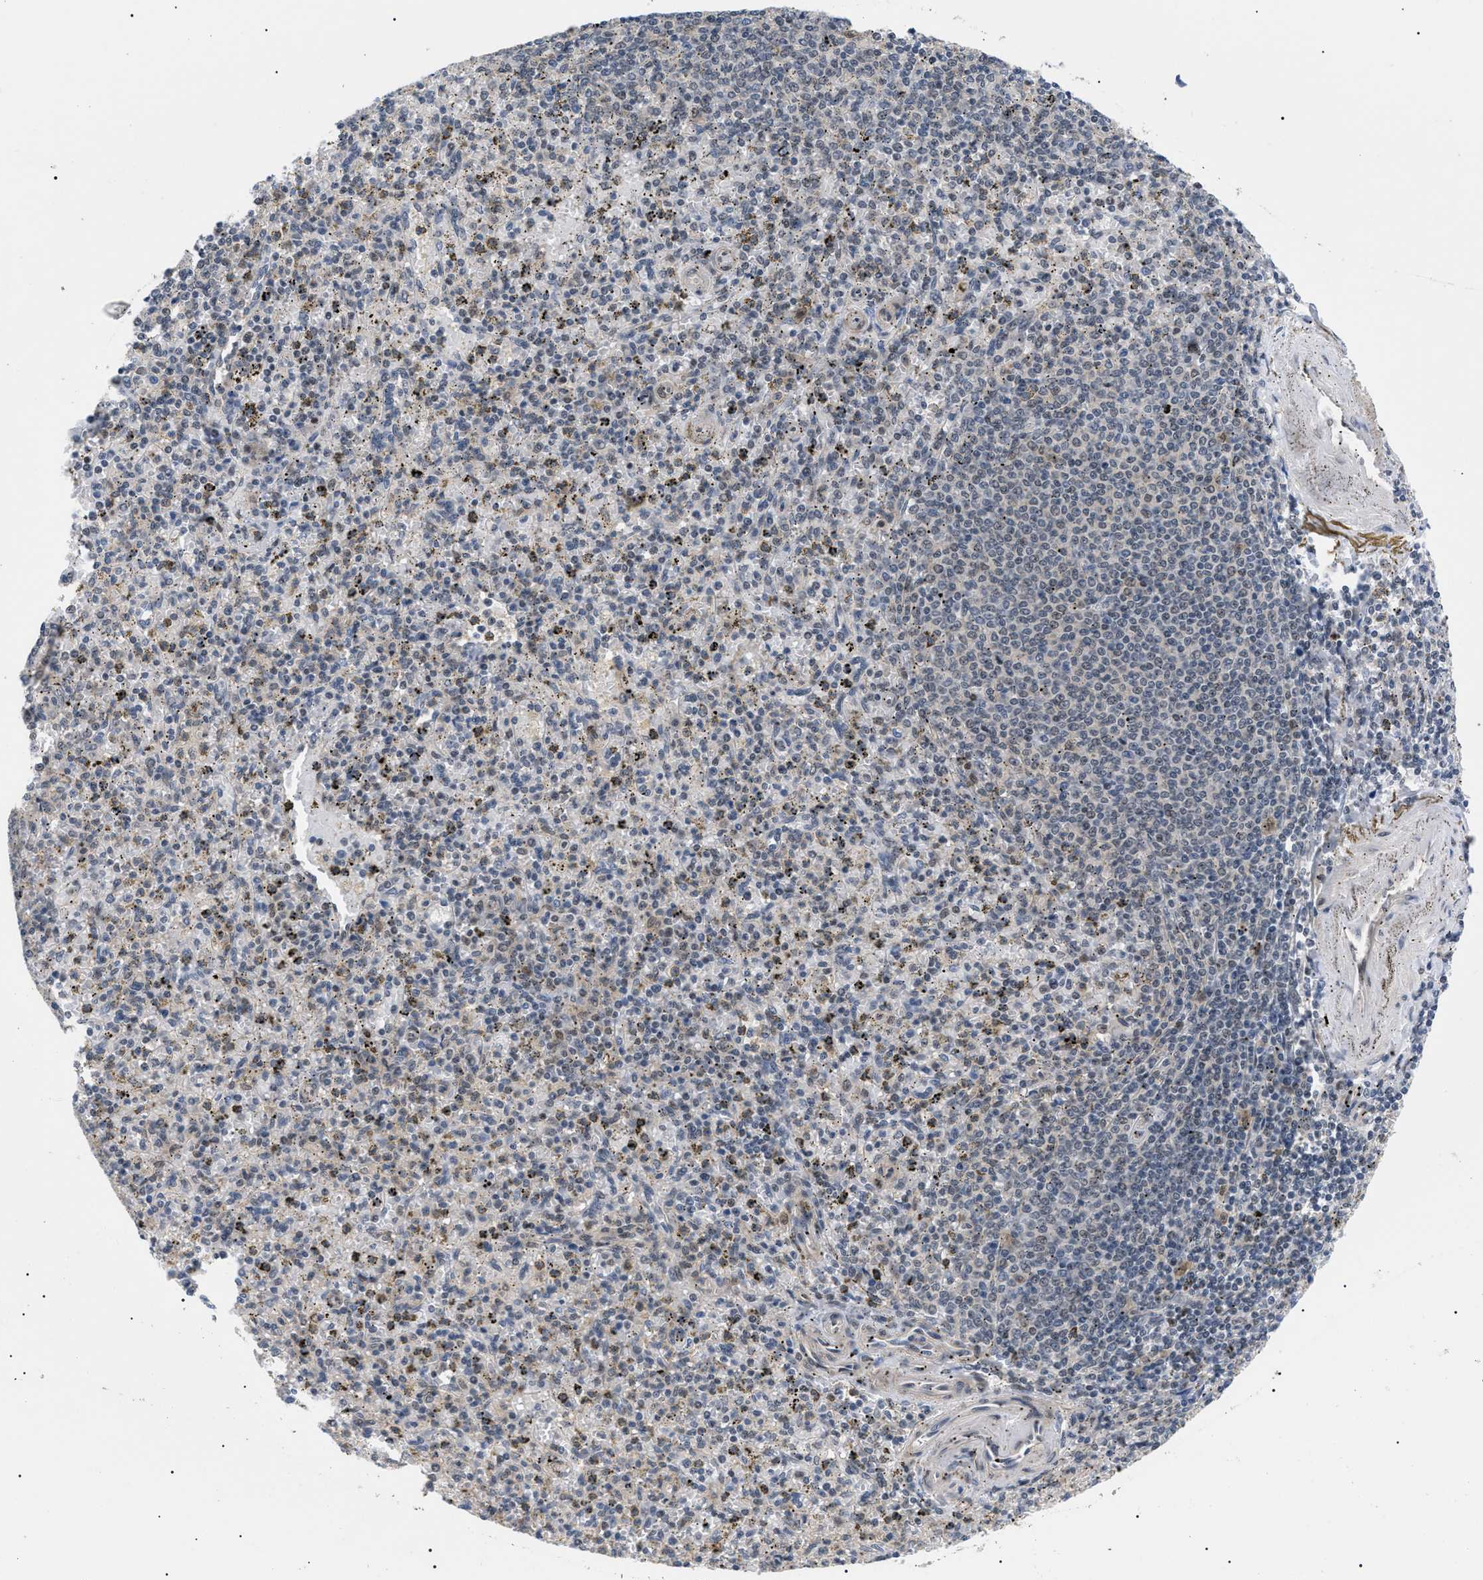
{"staining": {"intensity": "moderate", "quantity": "<25%", "location": "cytoplasmic/membranous"}, "tissue": "spleen", "cell_type": "Cells in red pulp", "image_type": "normal", "snomed": [{"axis": "morphology", "description": "Normal tissue, NOS"}, {"axis": "topography", "description": "Spleen"}], "caption": "Cells in red pulp reveal moderate cytoplasmic/membranous expression in about <25% of cells in benign spleen.", "gene": "GARRE1", "patient": {"sex": "male", "age": 72}}